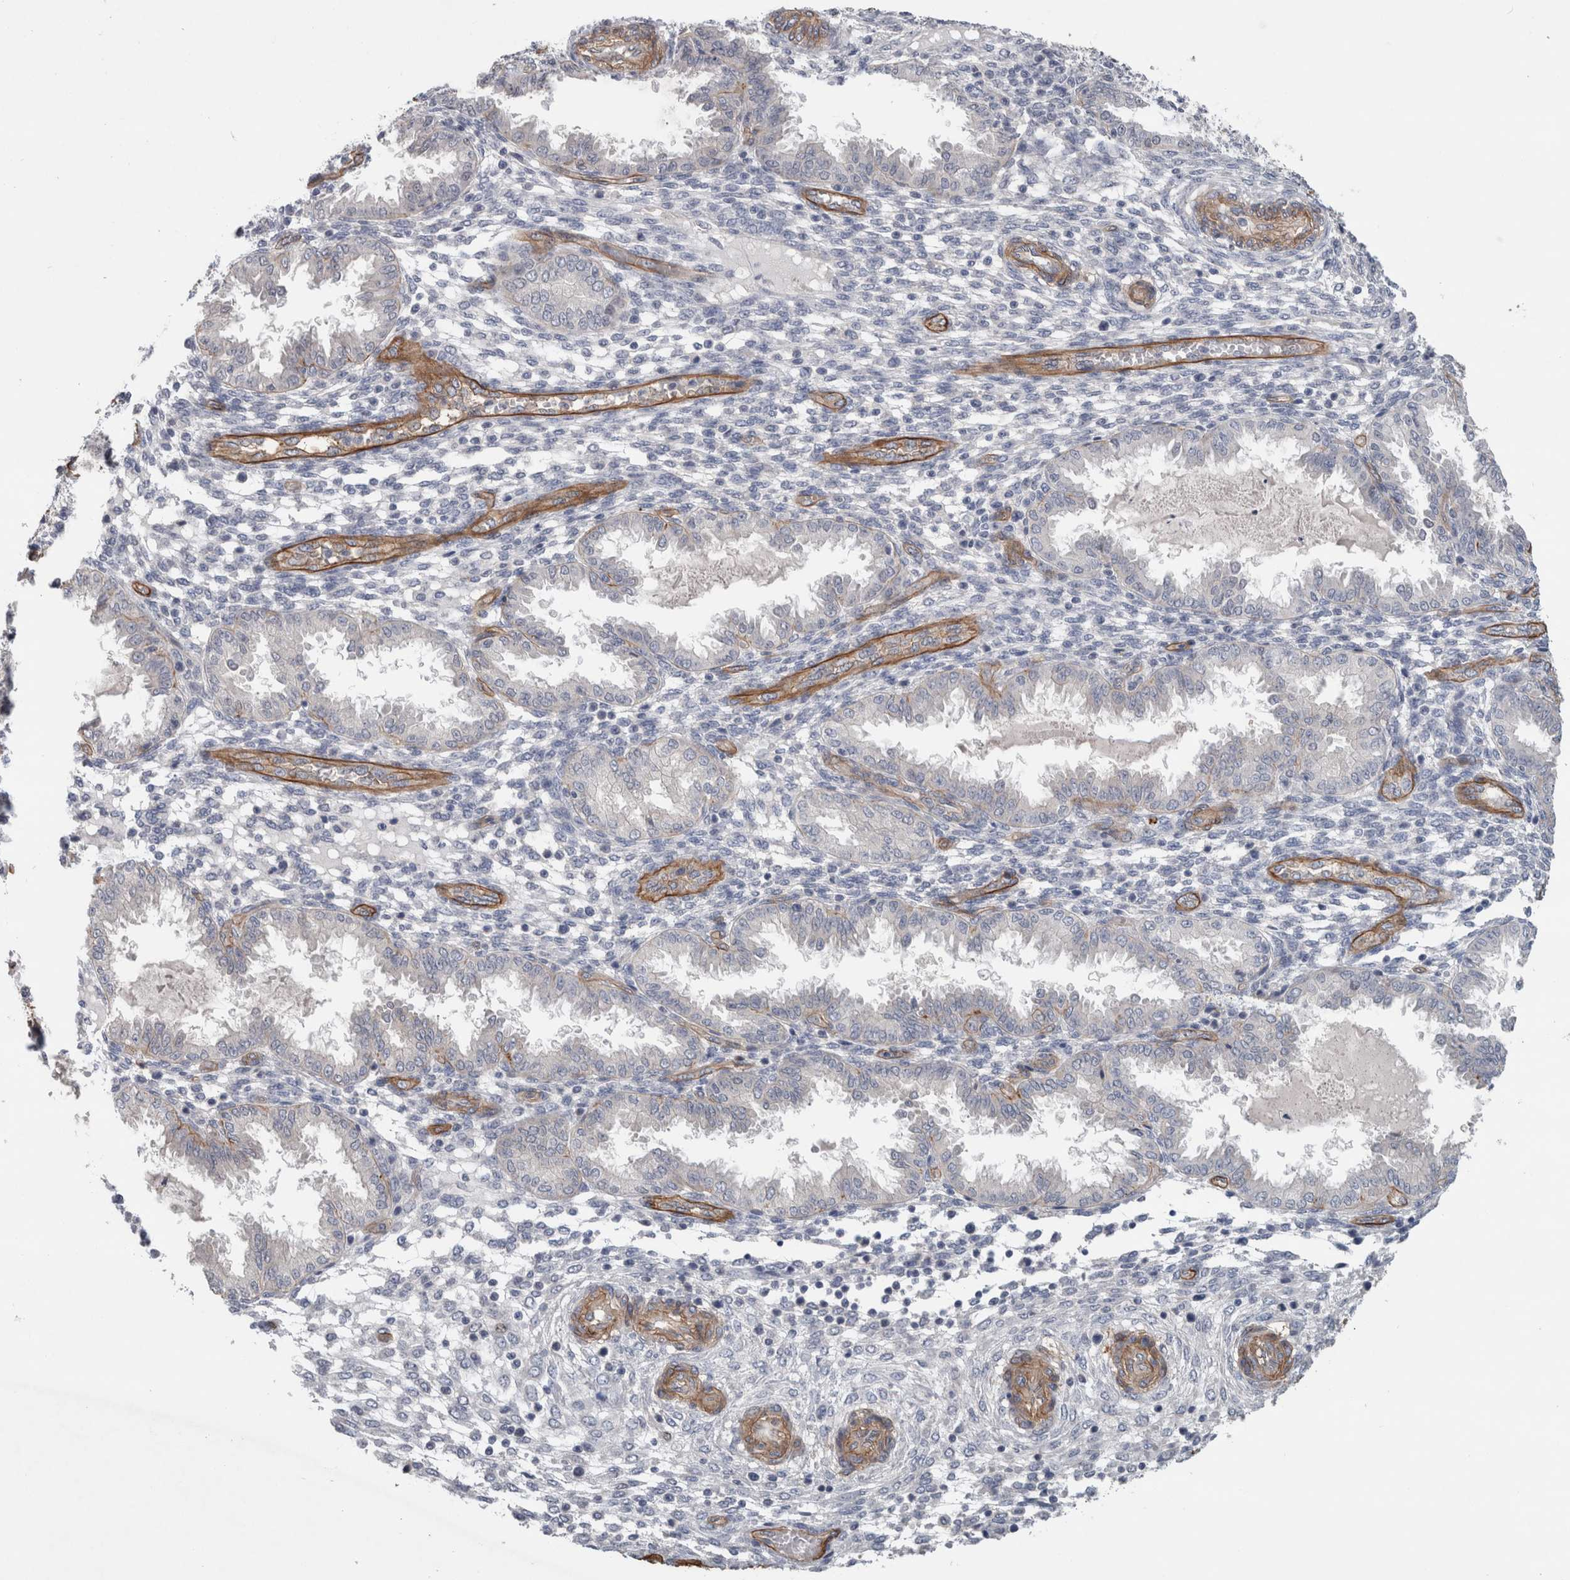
{"staining": {"intensity": "negative", "quantity": "none", "location": "none"}, "tissue": "endometrium", "cell_type": "Cells in endometrial stroma", "image_type": "normal", "snomed": [{"axis": "morphology", "description": "Normal tissue, NOS"}, {"axis": "topography", "description": "Endometrium"}], "caption": "Cells in endometrial stroma show no significant protein expression in unremarkable endometrium.", "gene": "BCAM", "patient": {"sex": "female", "age": 33}}